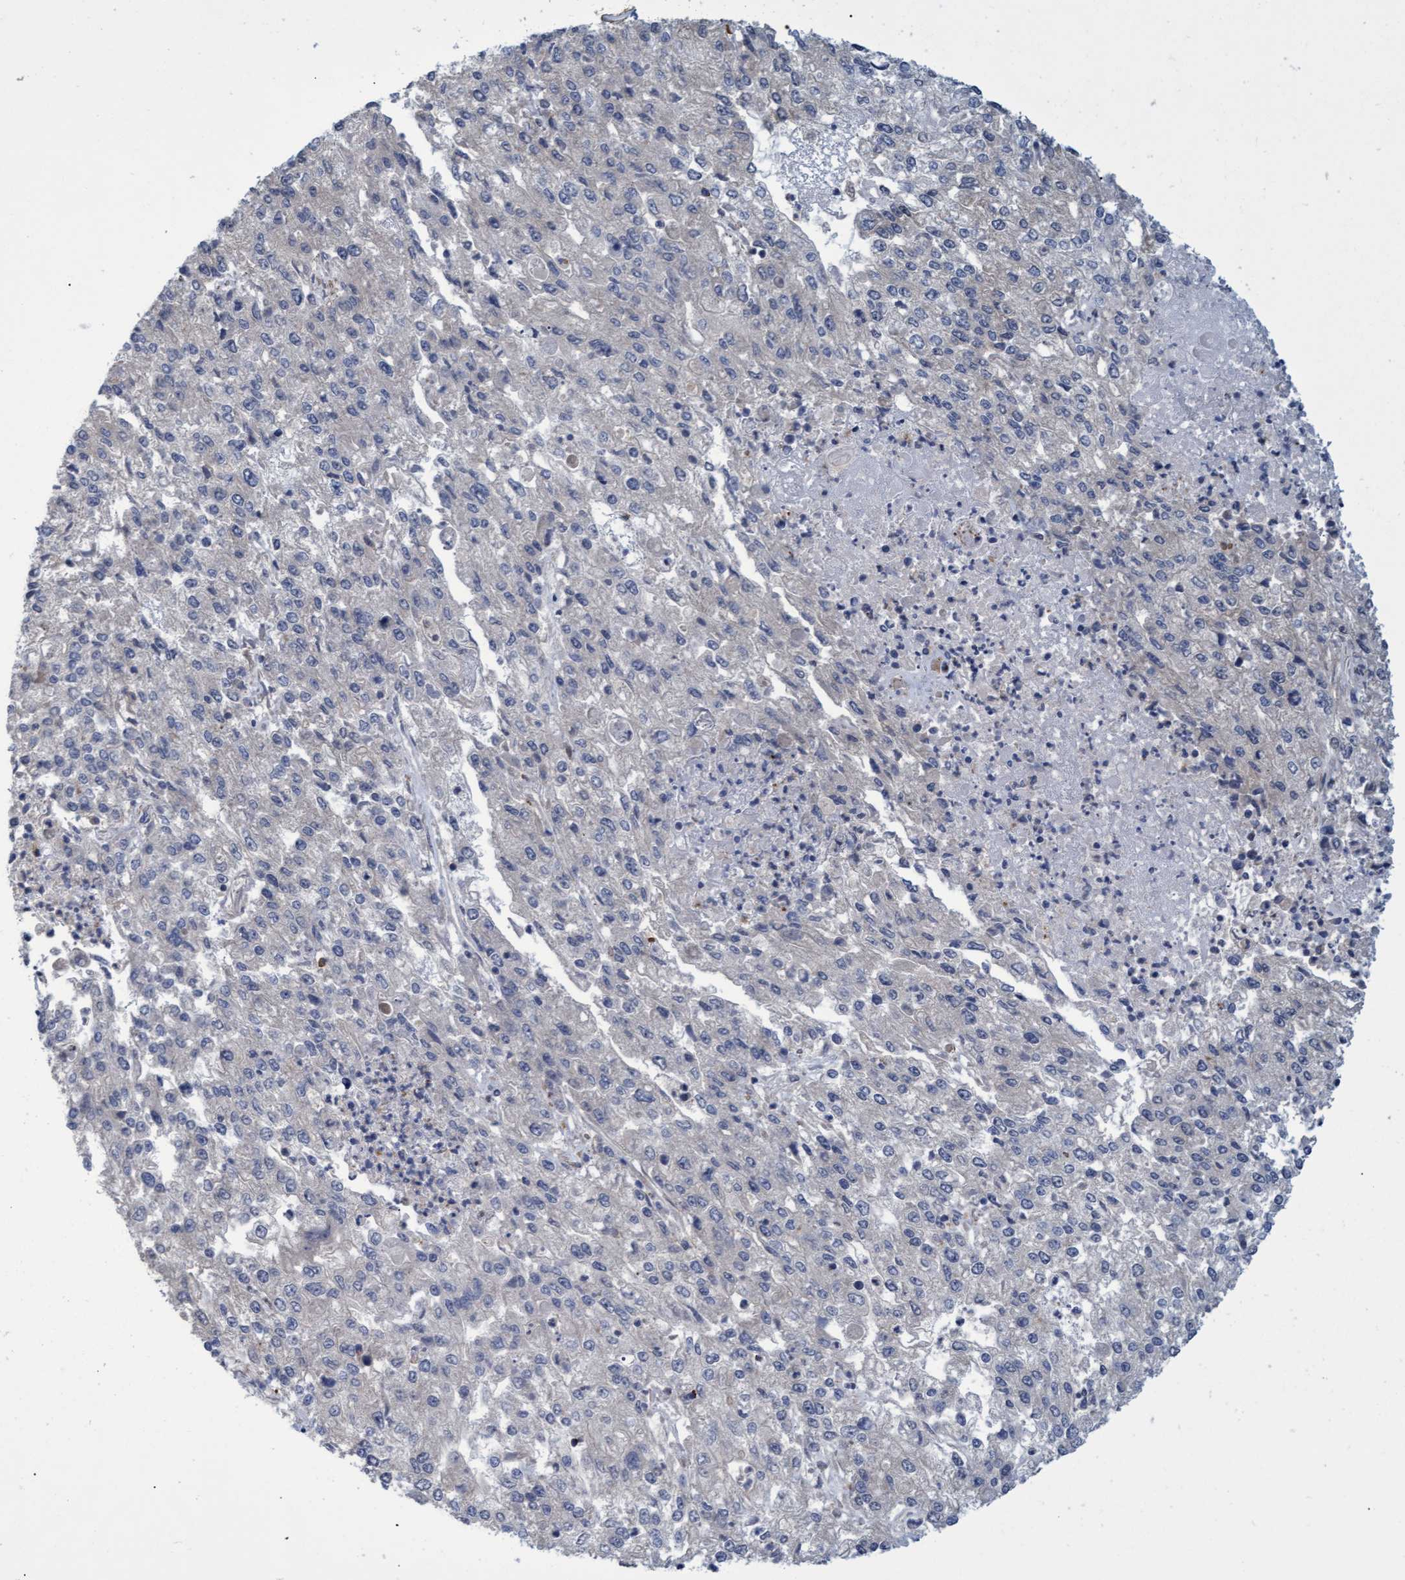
{"staining": {"intensity": "negative", "quantity": "none", "location": "none"}, "tissue": "endometrial cancer", "cell_type": "Tumor cells", "image_type": "cancer", "snomed": [{"axis": "morphology", "description": "Adenocarcinoma, NOS"}, {"axis": "topography", "description": "Endometrium"}], "caption": "Histopathology image shows no protein expression in tumor cells of endometrial cancer (adenocarcinoma) tissue.", "gene": "NAA15", "patient": {"sex": "female", "age": 49}}